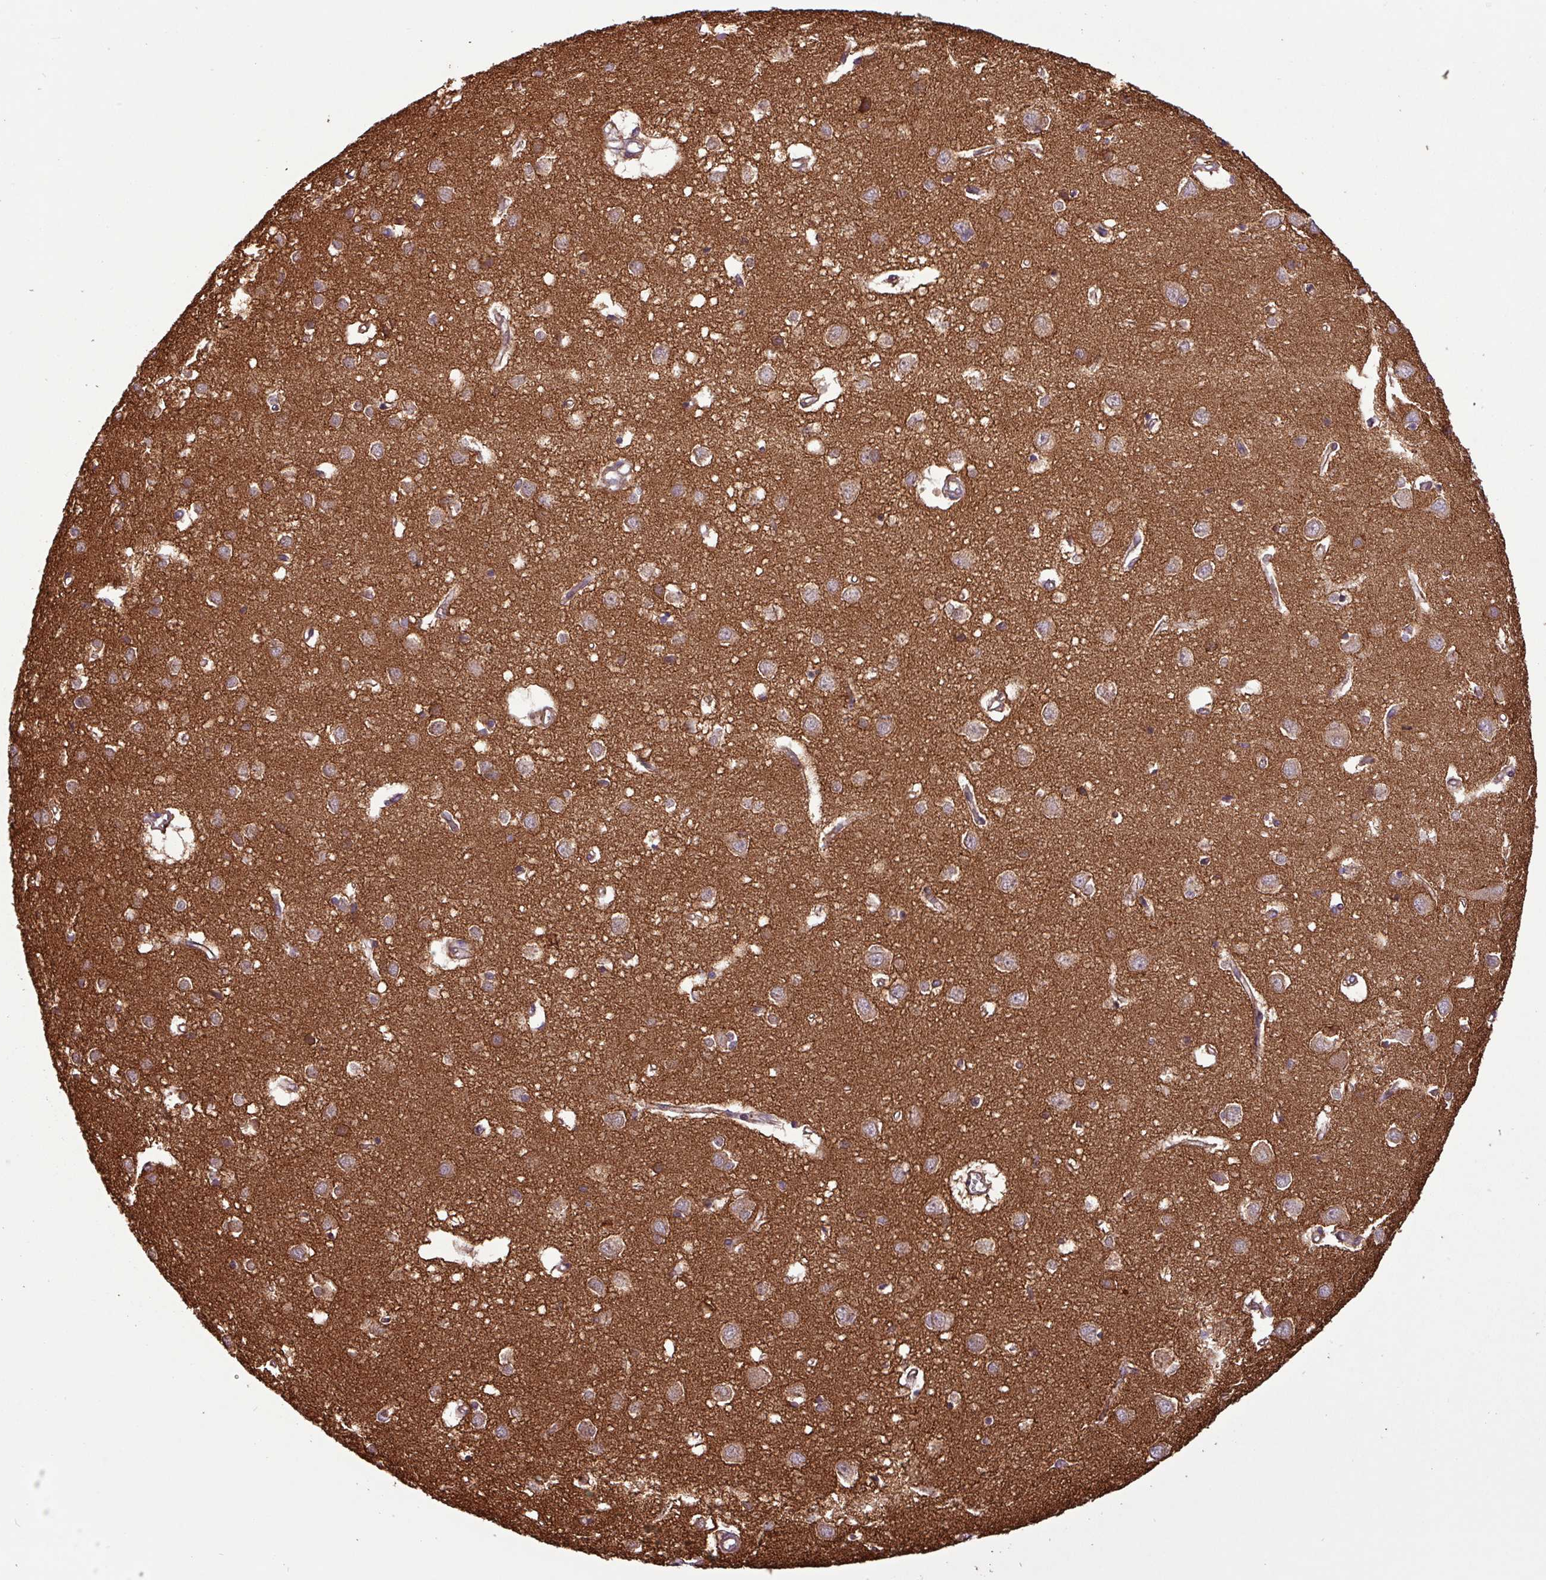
{"staining": {"intensity": "moderate", "quantity": ">75%", "location": "cytoplasmic/membranous"}, "tissue": "cerebral cortex", "cell_type": "Endothelial cells", "image_type": "normal", "snomed": [{"axis": "morphology", "description": "Normal tissue, NOS"}, {"axis": "topography", "description": "Cerebral cortex"}], "caption": "Immunohistochemistry (IHC) micrograph of unremarkable cerebral cortex: human cerebral cortex stained using immunohistochemistry (IHC) demonstrates medium levels of moderate protein expression localized specifically in the cytoplasmic/membranous of endothelial cells, appearing as a cytoplasmic/membranous brown color.", "gene": "MCTP2", "patient": {"sex": "female", "age": 64}}